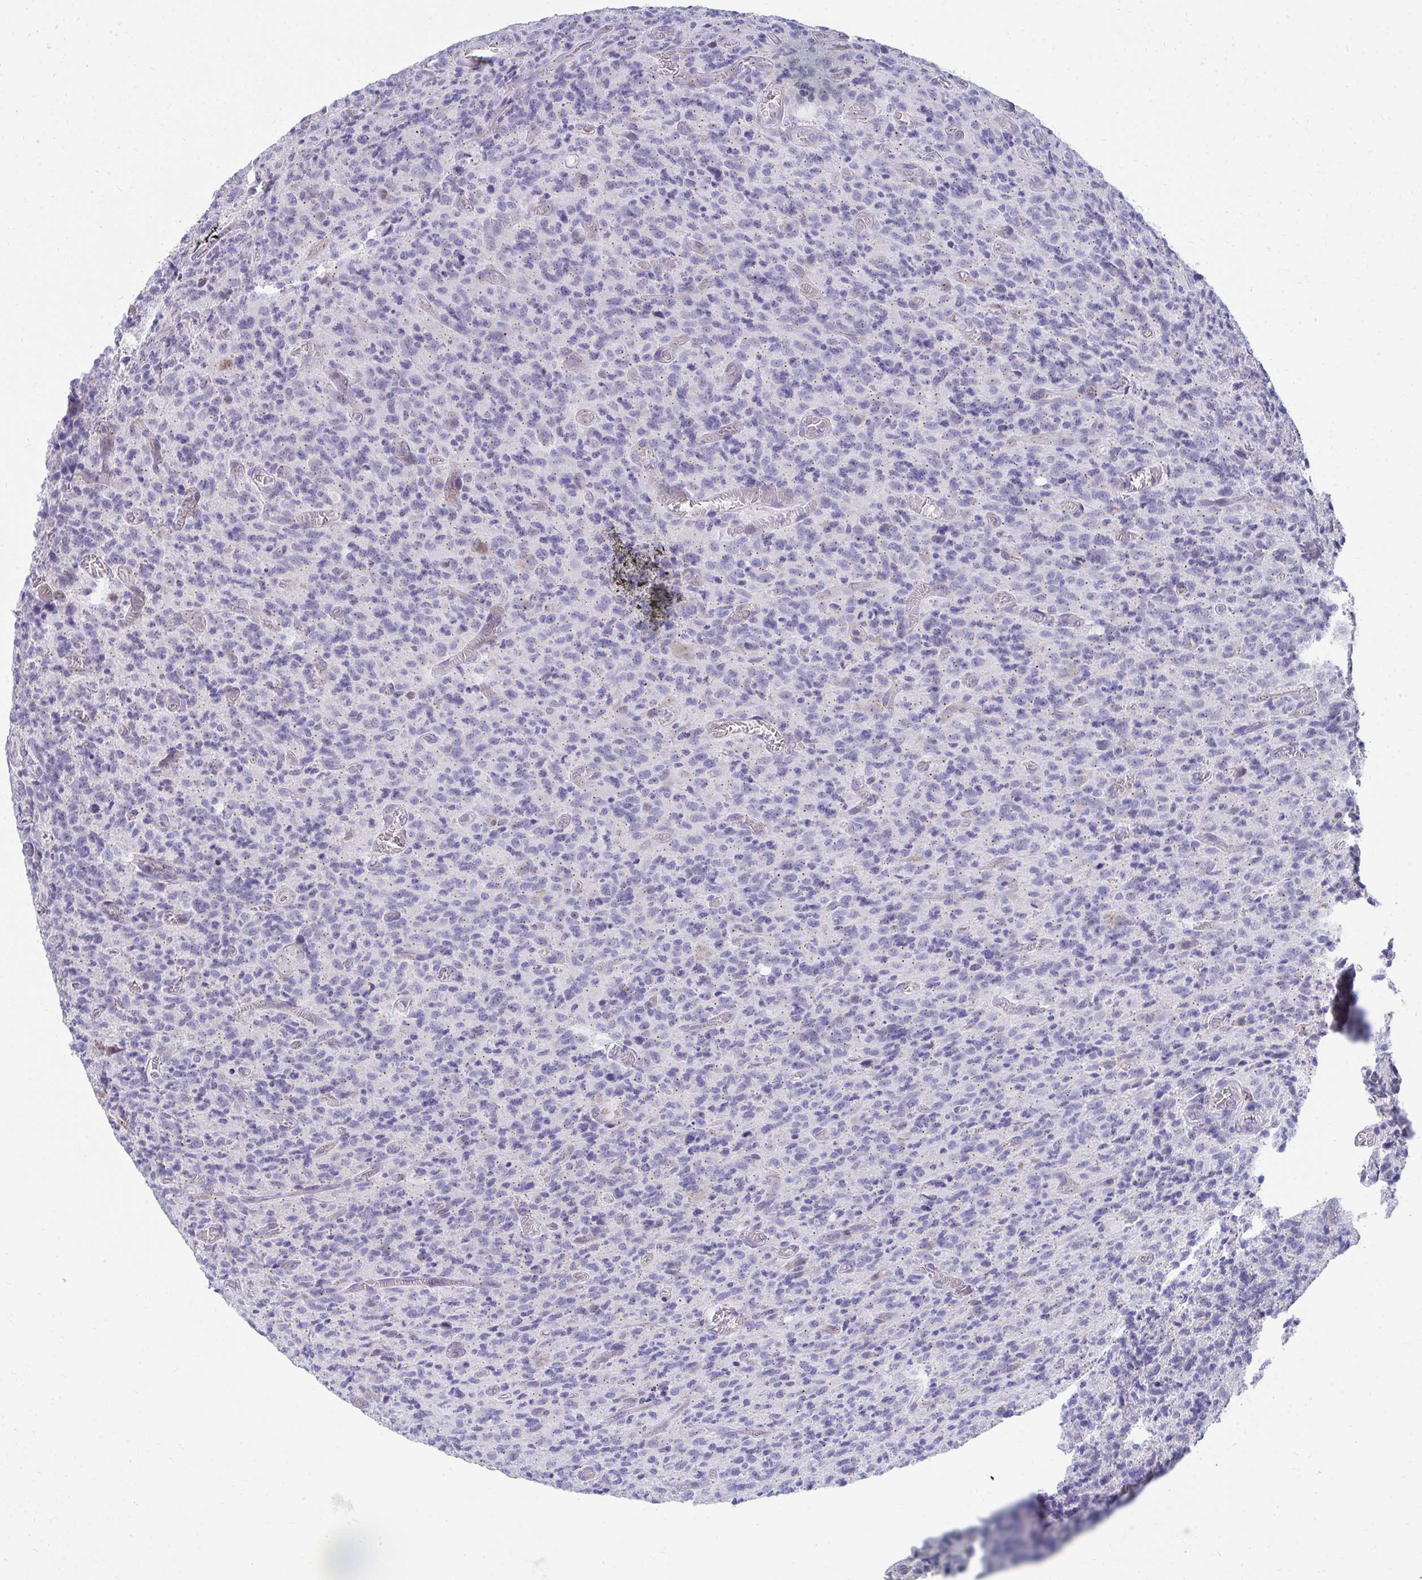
{"staining": {"intensity": "negative", "quantity": "none", "location": "none"}, "tissue": "glioma", "cell_type": "Tumor cells", "image_type": "cancer", "snomed": [{"axis": "morphology", "description": "Glioma, malignant, High grade"}, {"axis": "topography", "description": "Brain"}], "caption": "Tumor cells are negative for protein expression in human malignant high-grade glioma. (DAB immunohistochemistry (IHC), high magnification).", "gene": "TMPRSS2", "patient": {"sex": "male", "age": 76}}